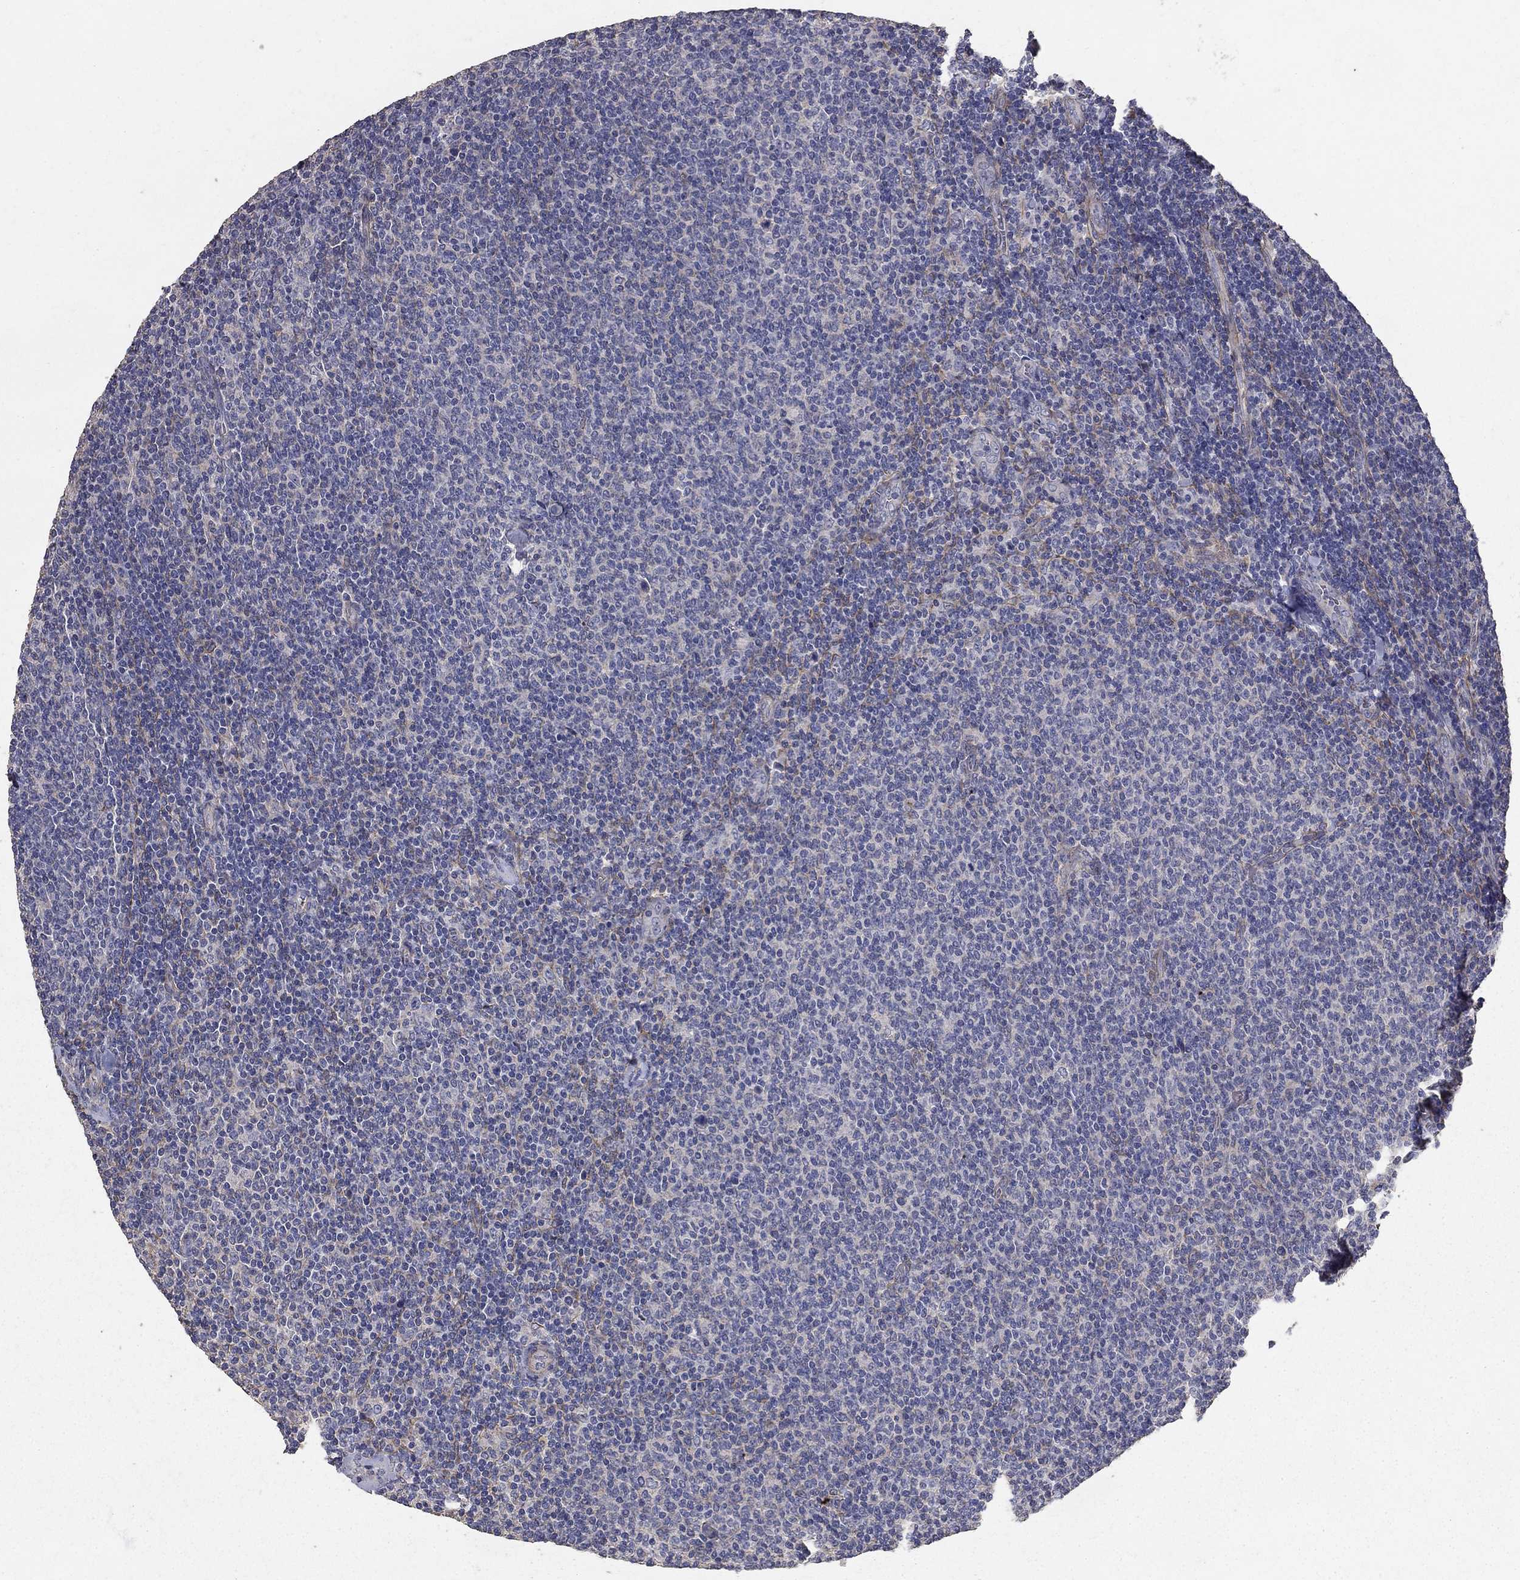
{"staining": {"intensity": "negative", "quantity": "none", "location": "none"}, "tissue": "lymphoma", "cell_type": "Tumor cells", "image_type": "cancer", "snomed": [{"axis": "morphology", "description": "Malignant lymphoma, non-Hodgkin's type, Low grade"}, {"axis": "topography", "description": "Lymph node"}], "caption": "The immunohistochemistry micrograph has no significant staining in tumor cells of lymphoma tissue.", "gene": "MPP2", "patient": {"sex": "male", "age": 52}}